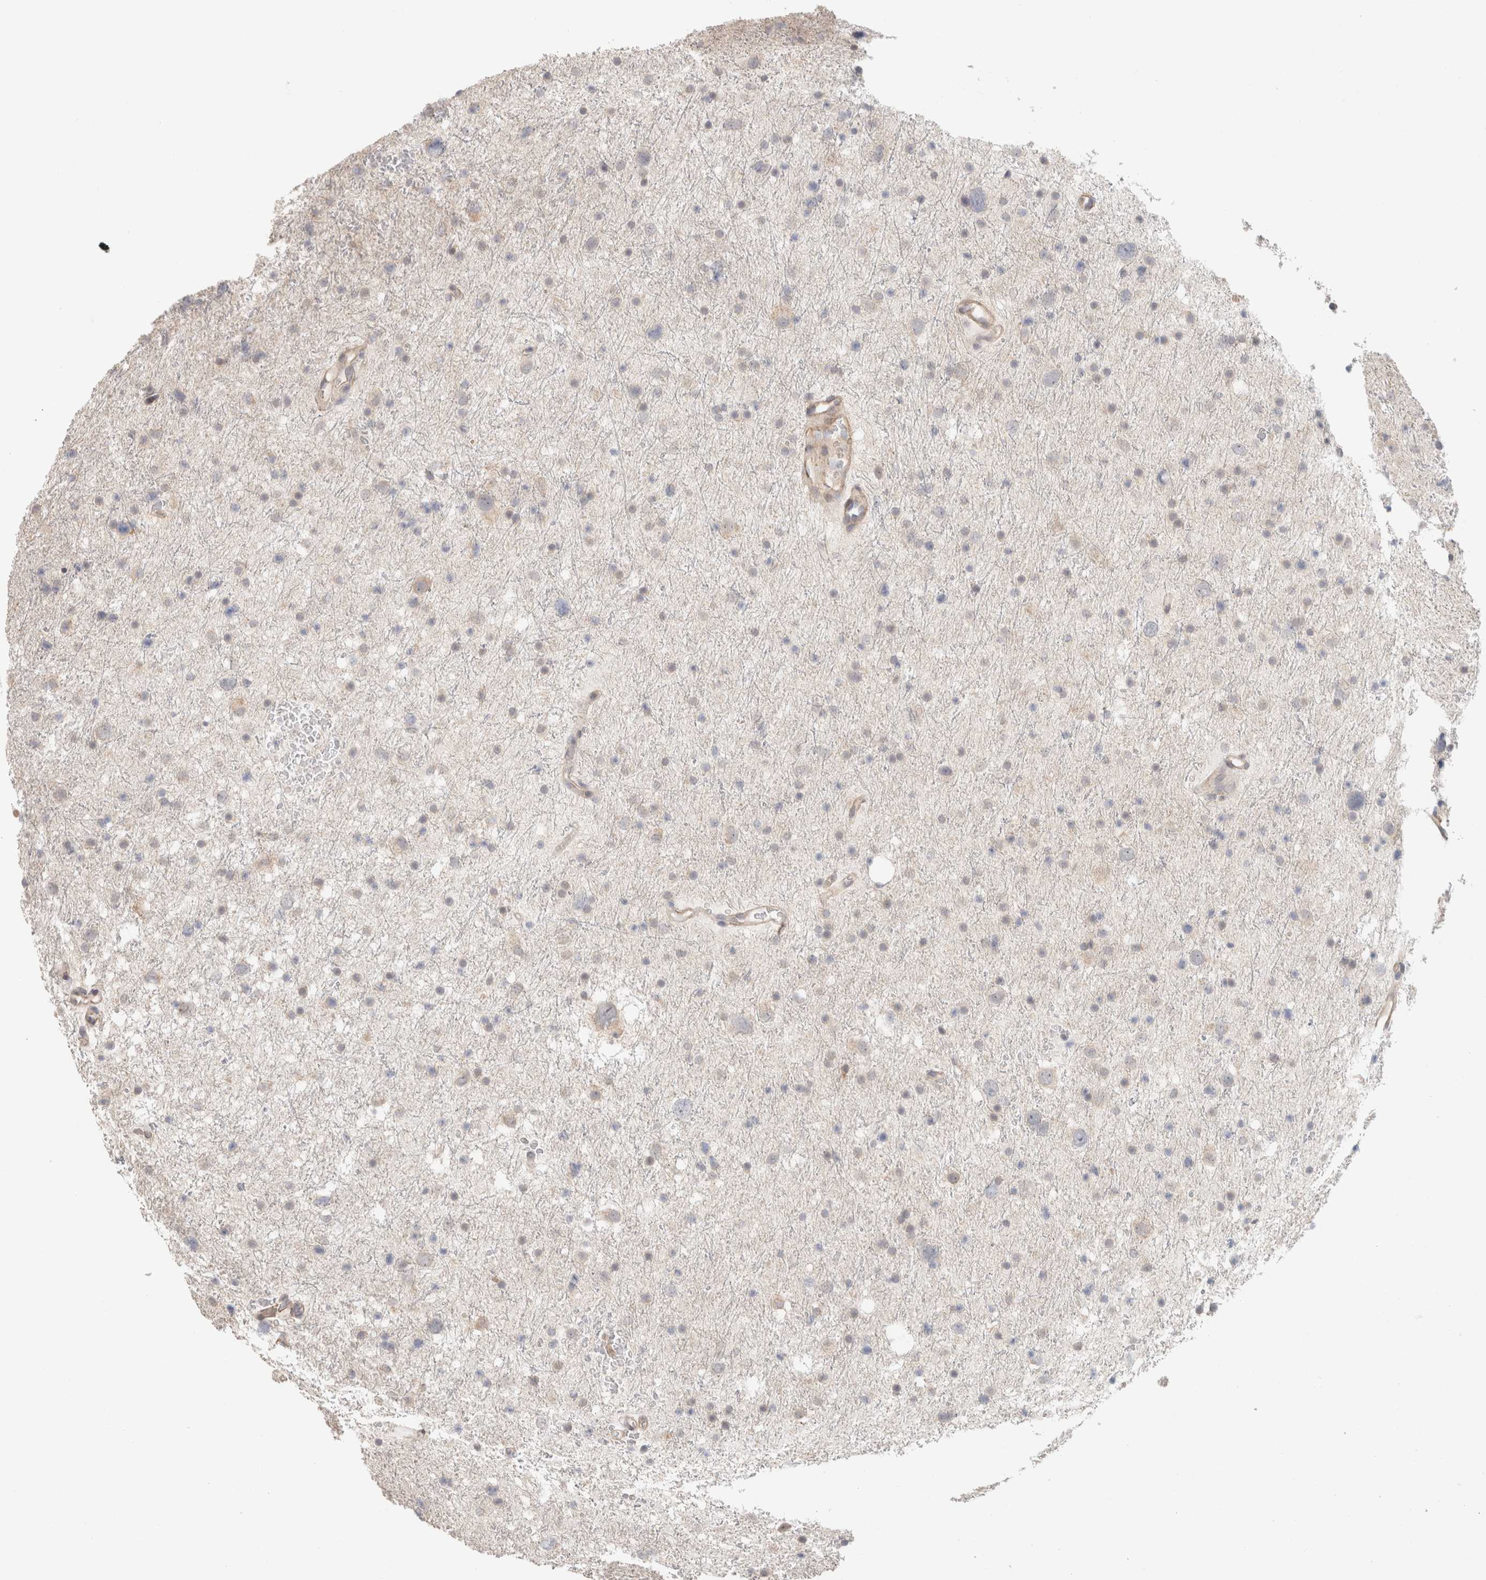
{"staining": {"intensity": "negative", "quantity": "none", "location": "none"}, "tissue": "glioma", "cell_type": "Tumor cells", "image_type": "cancer", "snomed": [{"axis": "morphology", "description": "Glioma, malignant, Low grade"}, {"axis": "topography", "description": "Brain"}], "caption": "Tumor cells show no significant protein expression in glioma.", "gene": "HSPG2", "patient": {"sex": "female", "age": 37}}